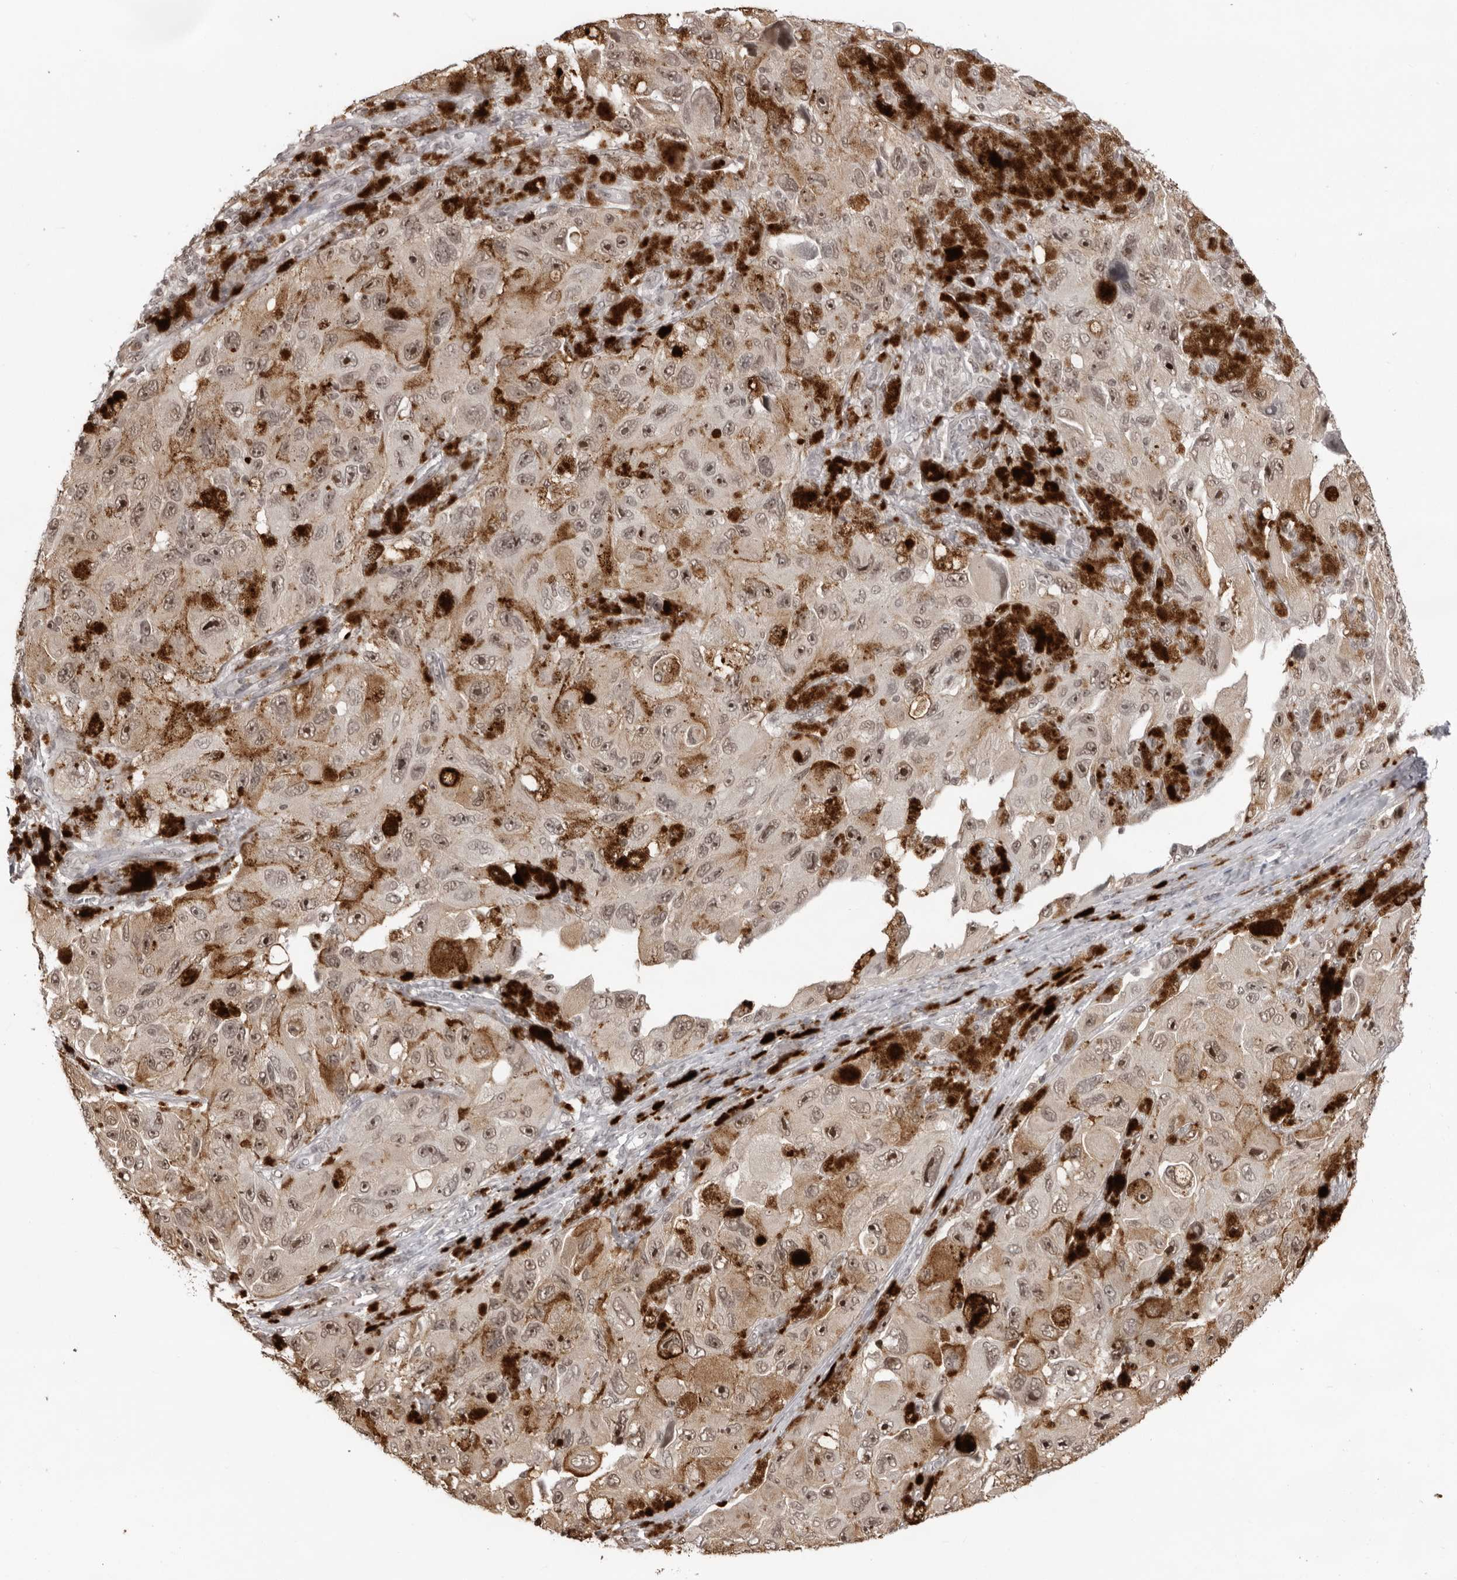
{"staining": {"intensity": "moderate", "quantity": ">75%", "location": "nuclear"}, "tissue": "melanoma", "cell_type": "Tumor cells", "image_type": "cancer", "snomed": [{"axis": "morphology", "description": "Malignant melanoma, NOS"}, {"axis": "topography", "description": "Skin"}], "caption": "Moderate nuclear protein positivity is present in about >75% of tumor cells in malignant melanoma.", "gene": "EXOSC10", "patient": {"sex": "female", "age": 73}}